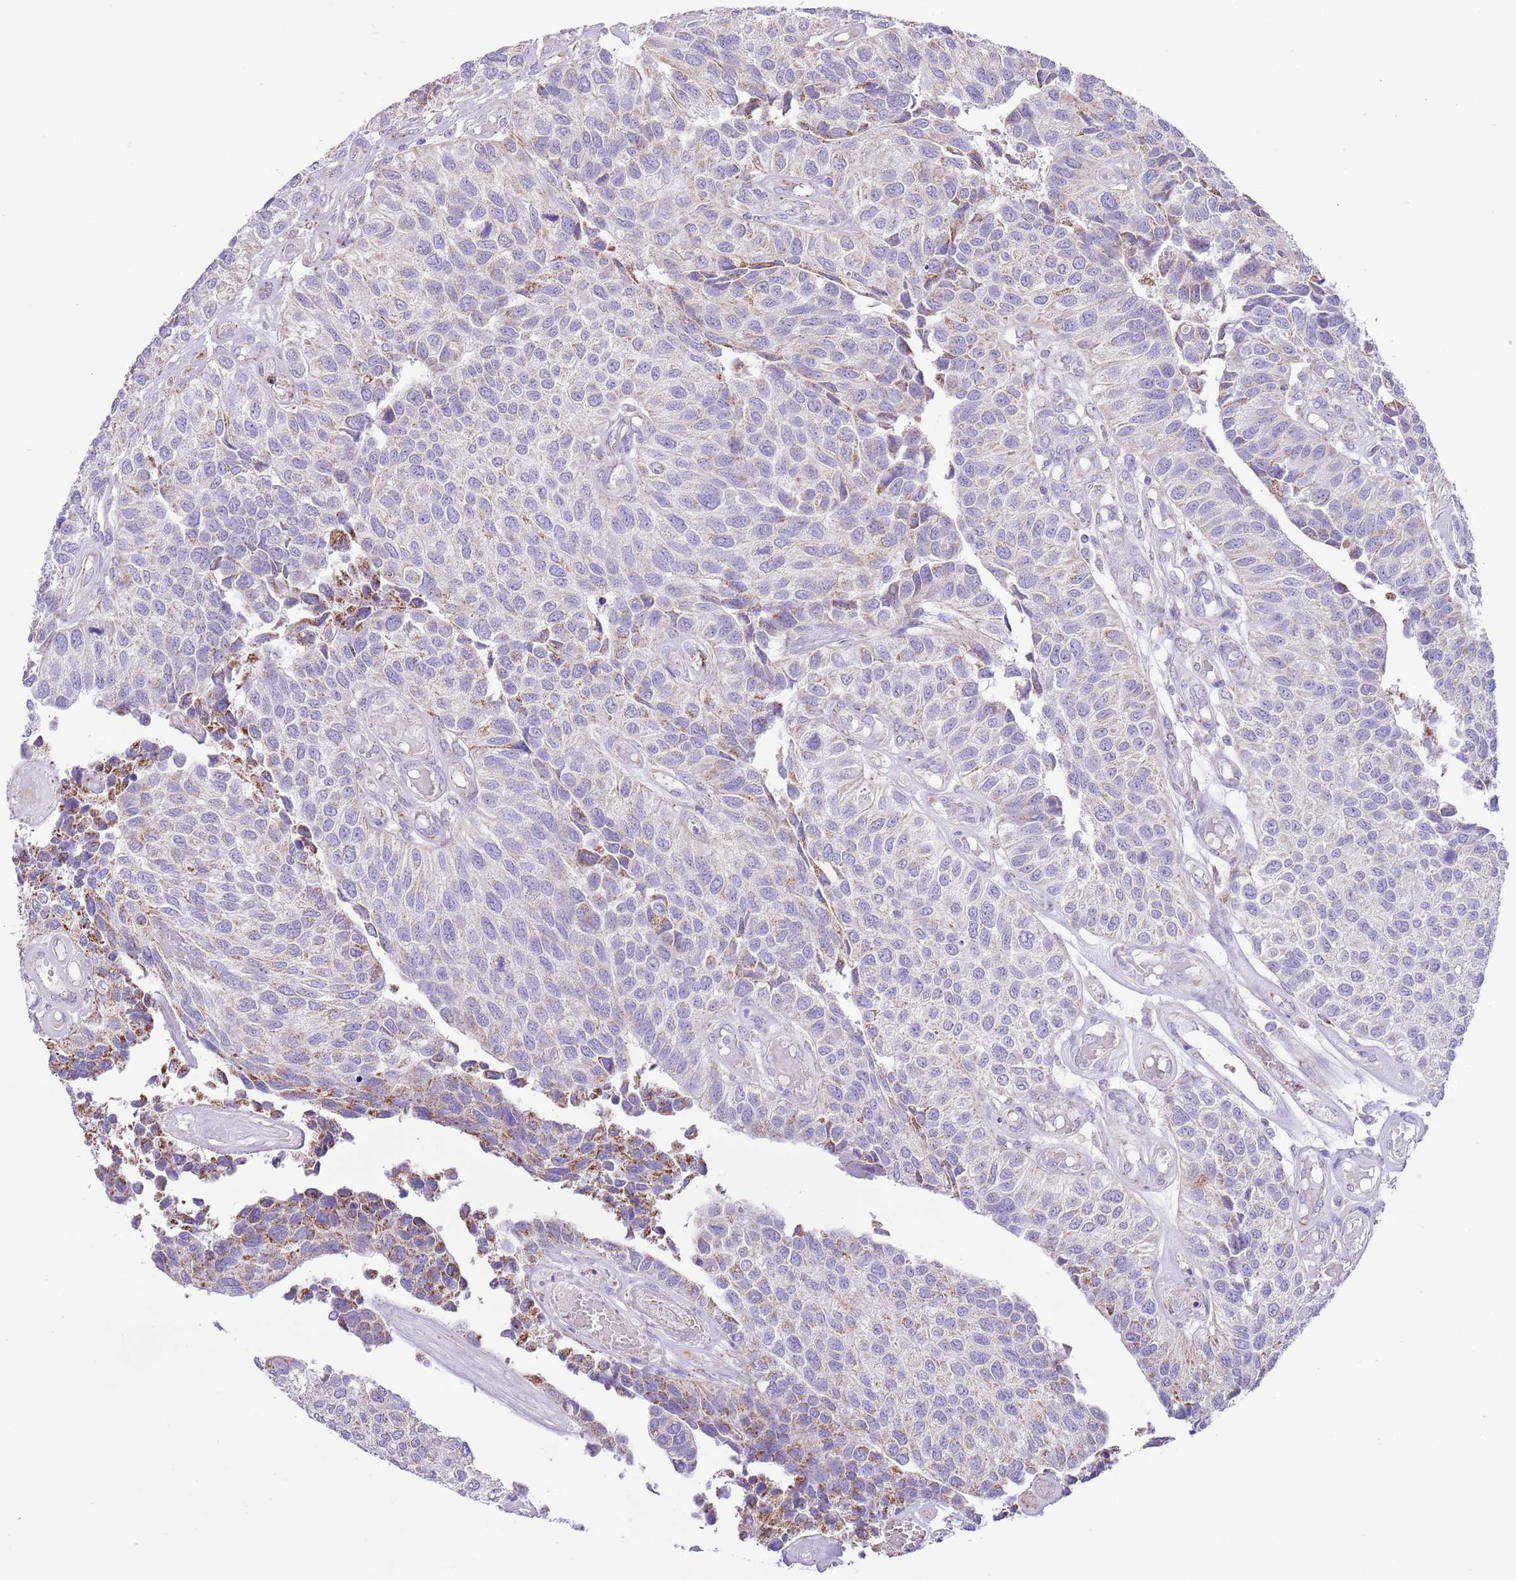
{"staining": {"intensity": "weak", "quantity": "<25%", "location": "cytoplasmic/membranous"}, "tissue": "urothelial cancer", "cell_type": "Tumor cells", "image_type": "cancer", "snomed": [{"axis": "morphology", "description": "Urothelial carcinoma, NOS"}, {"axis": "topography", "description": "Urinary bladder"}], "caption": "IHC image of human urothelial cancer stained for a protein (brown), which shows no staining in tumor cells.", "gene": "ATP6V1B1", "patient": {"sex": "male", "age": 55}}